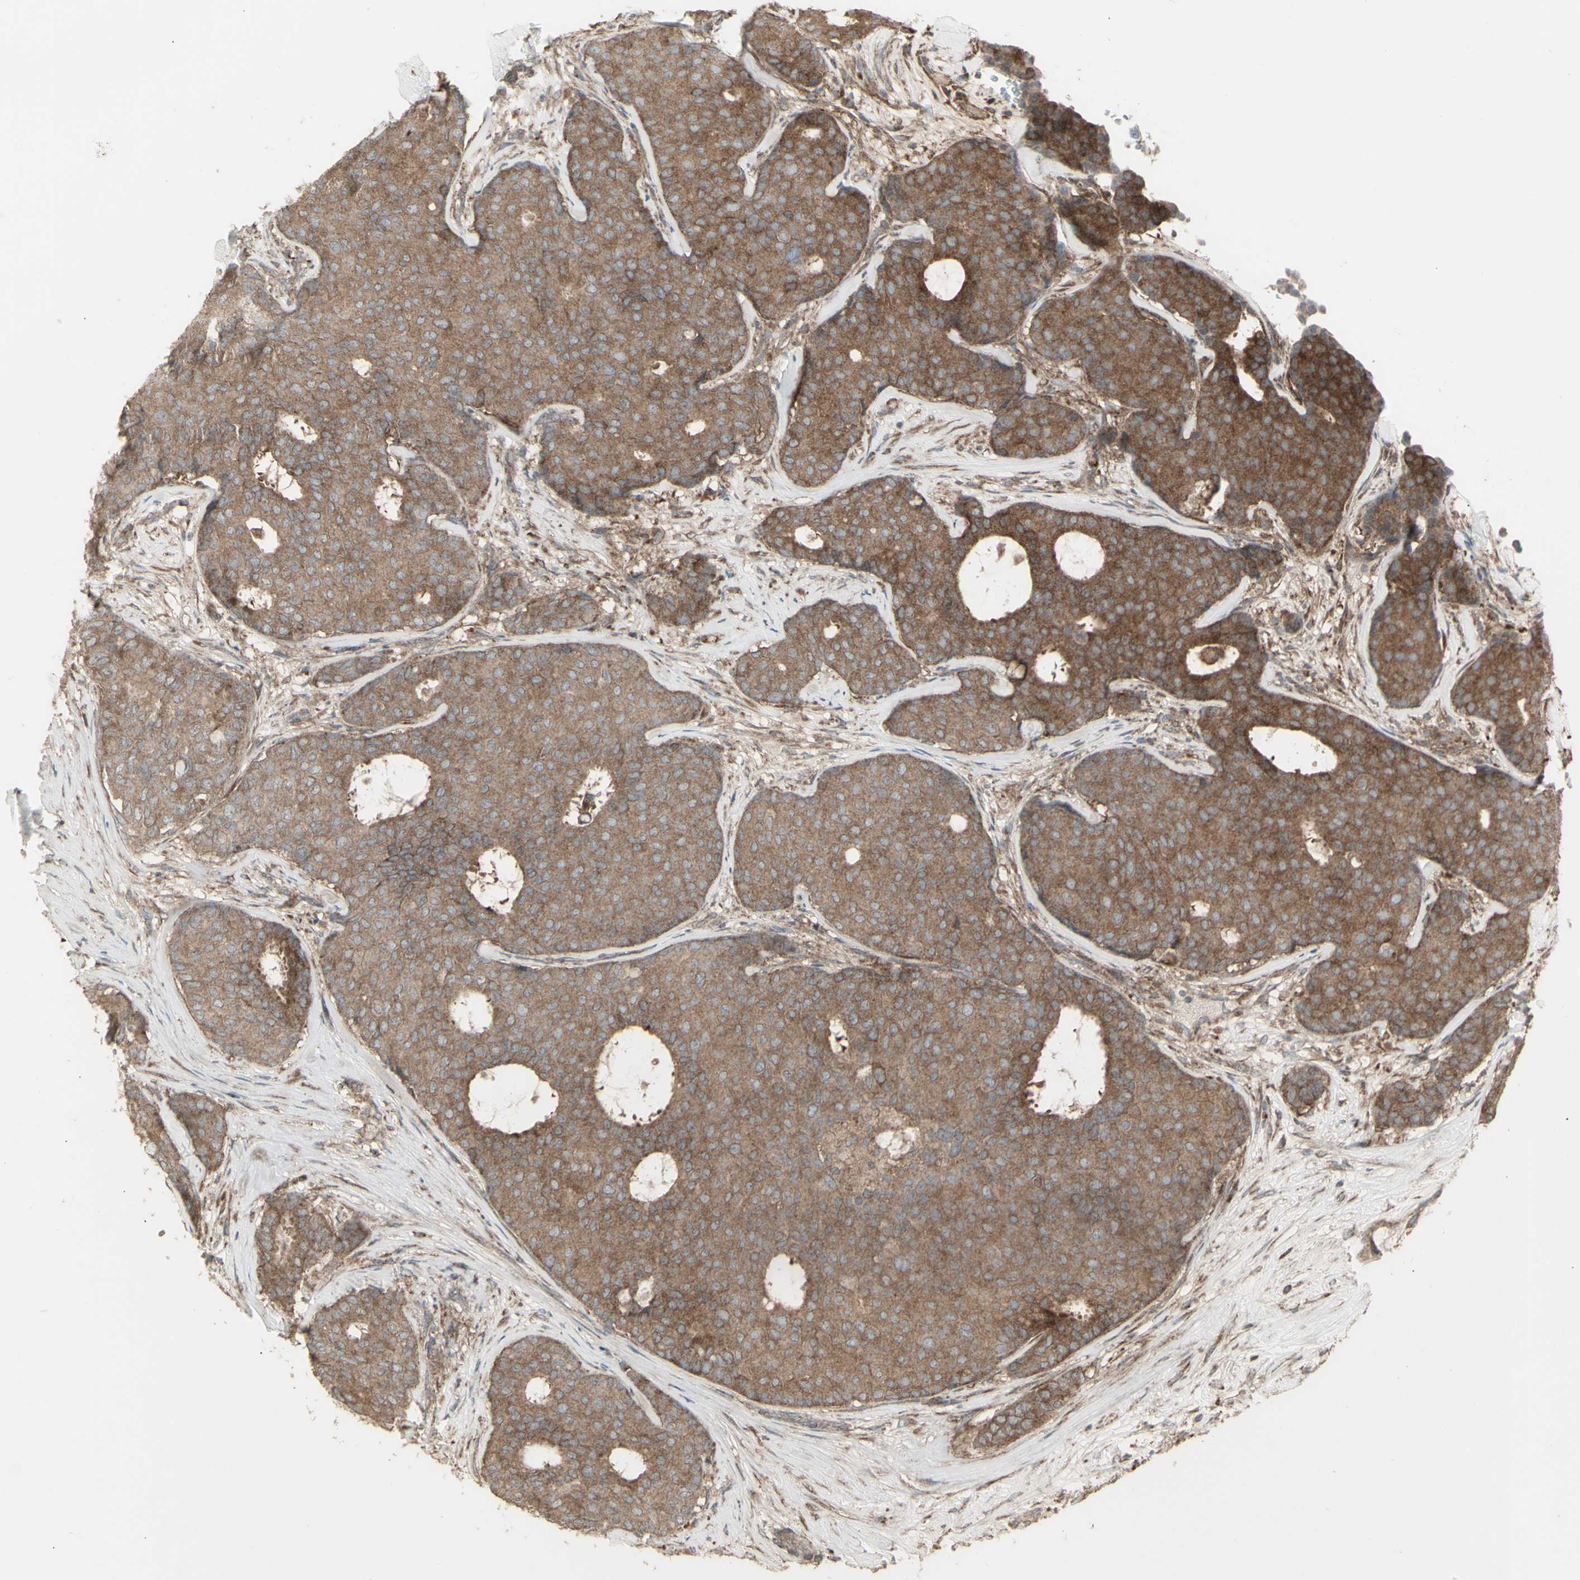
{"staining": {"intensity": "strong", "quantity": ">75%", "location": "cytoplasmic/membranous"}, "tissue": "breast cancer", "cell_type": "Tumor cells", "image_type": "cancer", "snomed": [{"axis": "morphology", "description": "Duct carcinoma"}, {"axis": "topography", "description": "Breast"}], "caption": "Intraductal carcinoma (breast) stained for a protein (brown) exhibits strong cytoplasmic/membranous positive staining in approximately >75% of tumor cells.", "gene": "RNASEL", "patient": {"sex": "female", "age": 75}}